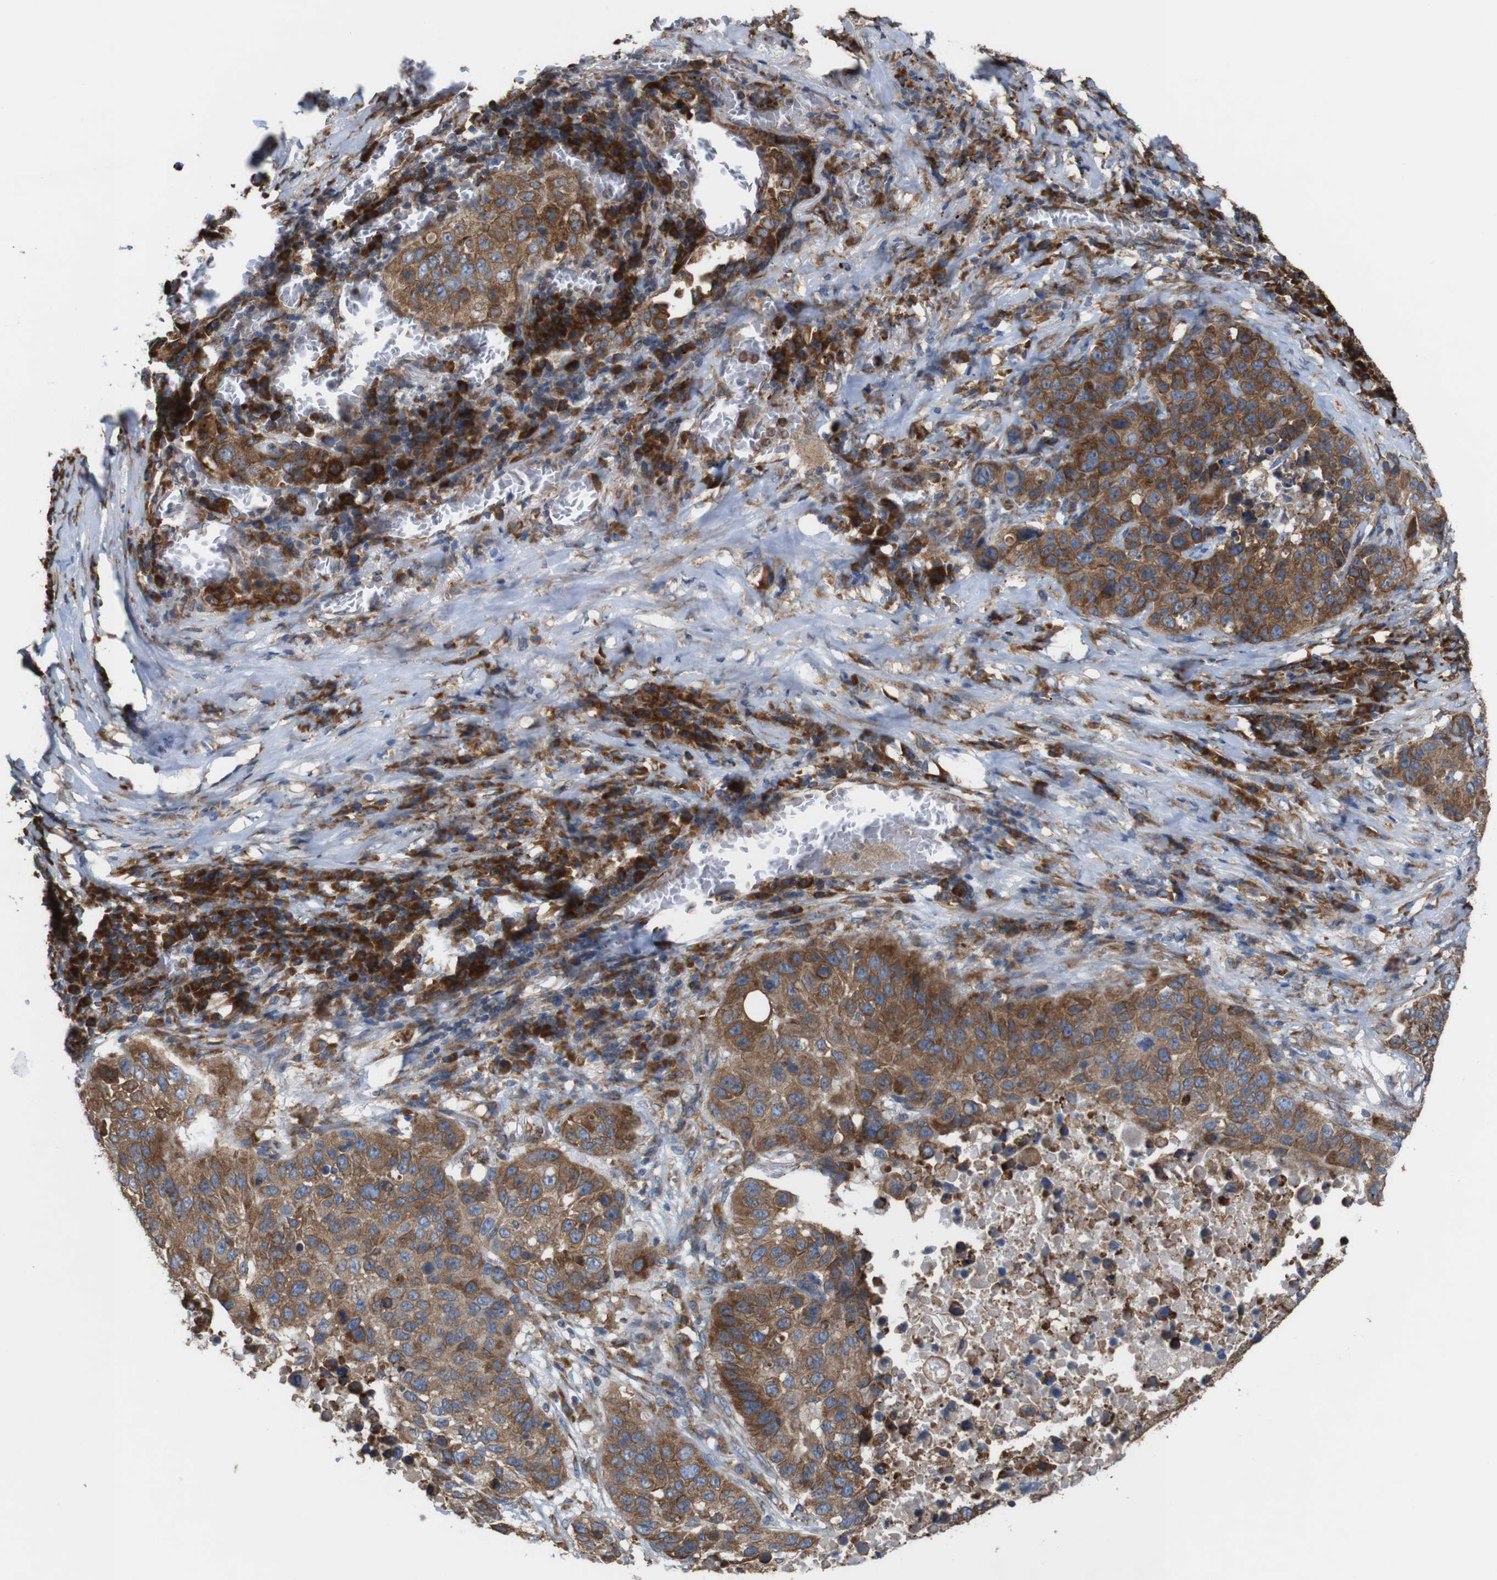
{"staining": {"intensity": "moderate", "quantity": ">75%", "location": "cytoplasmic/membranous"}, "tissue": "lung cancer", "cell_type": "Tumor cells", "image_type": "cancer", "snomed": [{"axis": "morphology", "description": "Squamous cell carcinoma, NOS"}, {"axis": "topography", "description": "Lung"}], "caption": "Lung squamous cell carcinoma was stained to show a protein in brown. There is medium levels of moderate cytoplasmic/membranous staining in about >75% of tumor cells.", "gene": "UGGT1", "patient": {"sex": "male", "age": 57}}